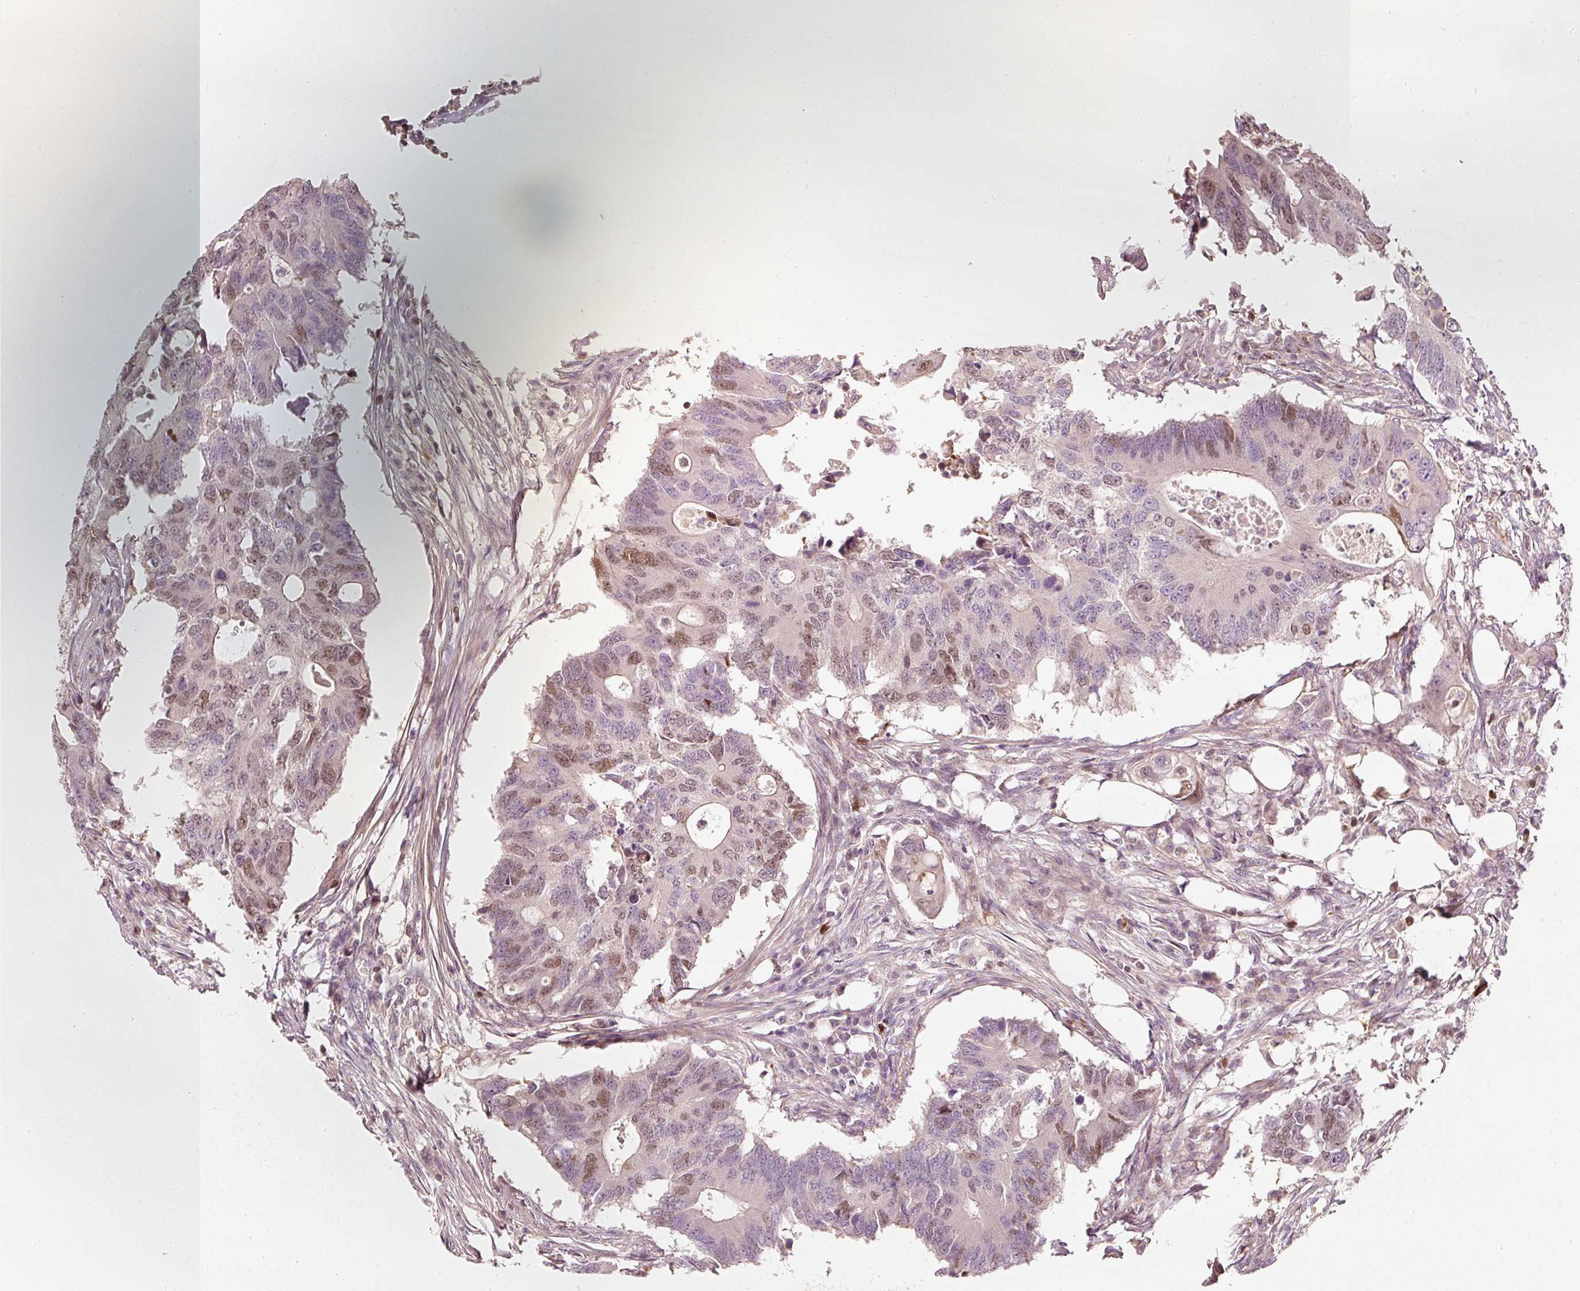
{"staining": {"intensity": "moderate", "quantity": "<25%", "location": "nuclear"}, "tissue": "colorectal cancer", "cell_type": "Tumor cells", "image_type": "cancer", "snomed": [{"axis": "morphology", "description": "Adenocarcinoma, NOS"}, {"axis": "topography", "description": "Colon"}], "caption": "Immunohistochemical staining of human colorectal cancer (adenocarcinoma) reveals low levels of moderate nuclear protein staining in about <25% of tumor cells. (IHC, brightfield microscopy, high magnification).", "gene": "TREX2", "patient": {"sex": "male", "age": 71}}